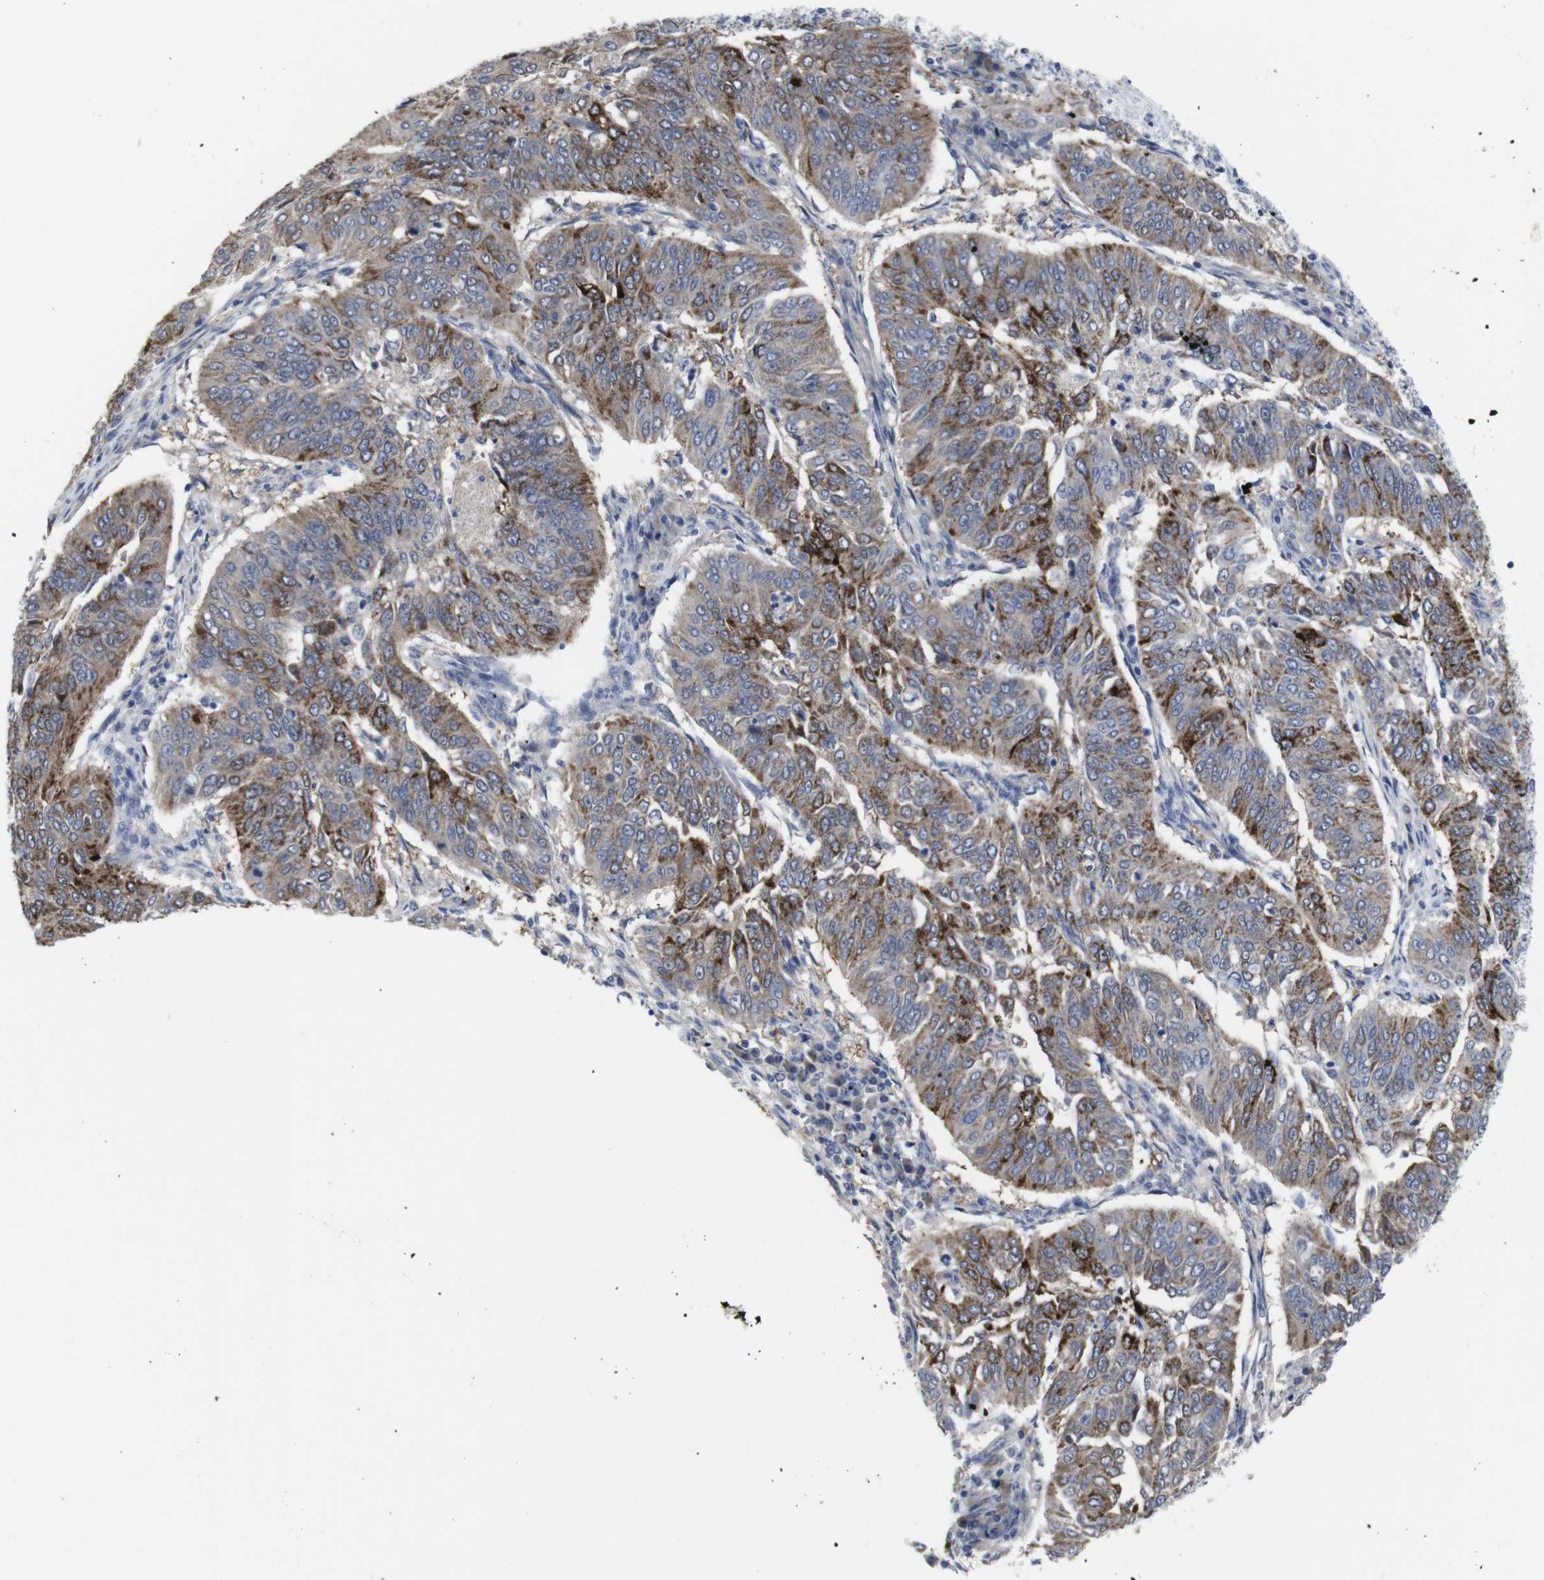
{"staining": {"intensity": "moderate", "quantity": ">75%", "location": "cytoplasmic/membranous"}, "tissue": "cervical cancer", "cell_type": "Tumor cells", "image_type": "cancer", "snomed": [{"axis": "morphology", "description": "Normal tissue, NOS"}, {"axis": "morphology", "description": "Squamous cell carcinoma, NOS"}, {"axis": "topography", "description": "Cervix"}], "caption": "Cervical cancer (squamous cell carcinoma) stained for a protein displays moderate cytoplasmic/membranous positivity in tumor cells. (DAB (3,3'-diaminobenzidine) = brown stain, brightfield microscopy at high magnification).", "gene": "SNCG", "patient": {"sex": "female", "age": 39}}